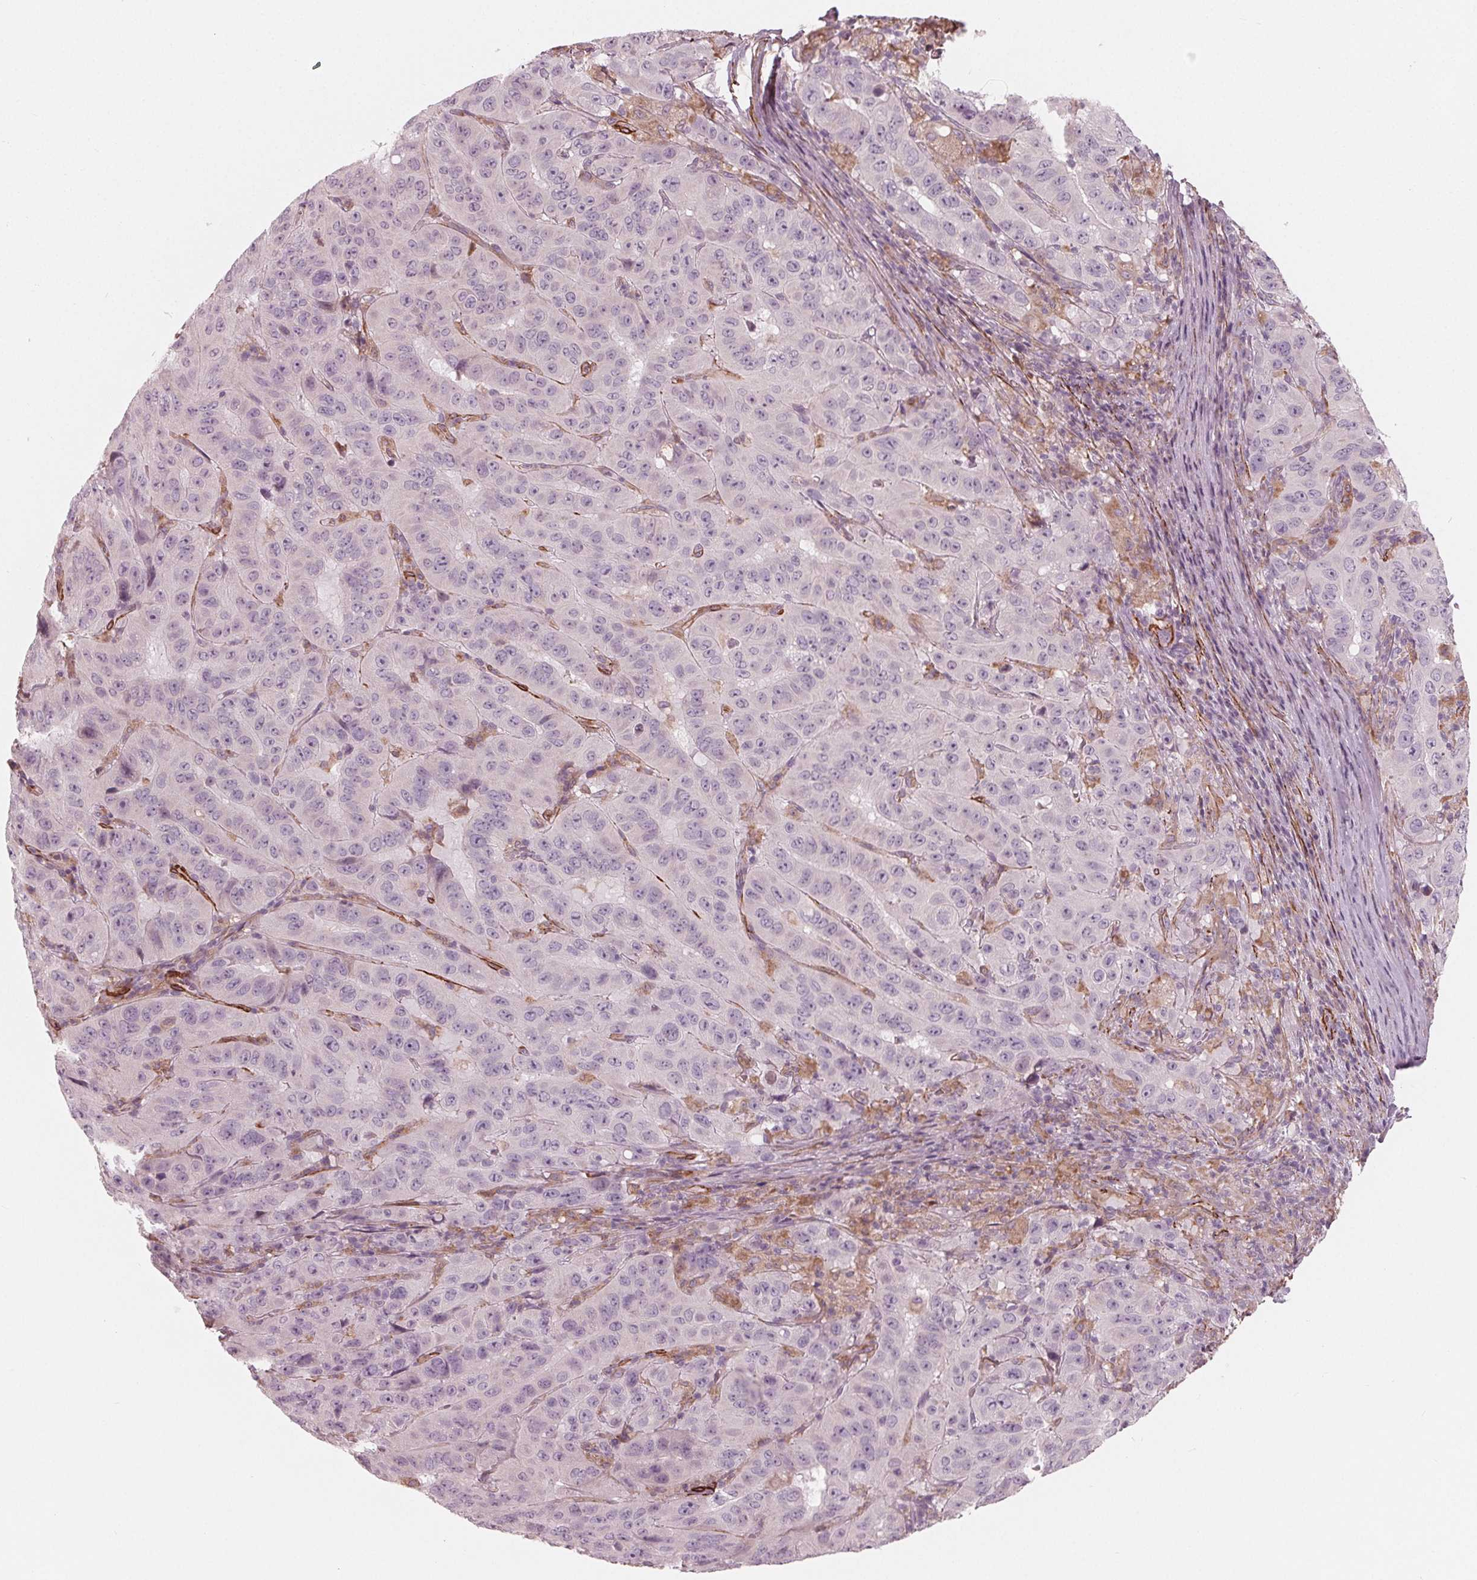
{"staining": {"intensity": "negative", "quantity": "none", "location": "none"}, "tissue": "pancreatic cancer", "cell_type": "Tumor cells", "image_type": "cancer", "snomed": [{"axis": "morphology", "description": "Adenocarcinoma, NOS"}, {"axis": "topography", "description": "Pancreas"}], "caption": "A photomicrograph of human pancreatic adenocarcinoma is negative for staining in tumor cells. The staining was performed using DAB (3,3'-diaminobenzidine) to visualize the protein expression in brown, while the nuclei were stained in blue with hematoxylin (Magnification: 20x).", "gene": "MIER3", "patient": {"sex": "male", "age": 63}}